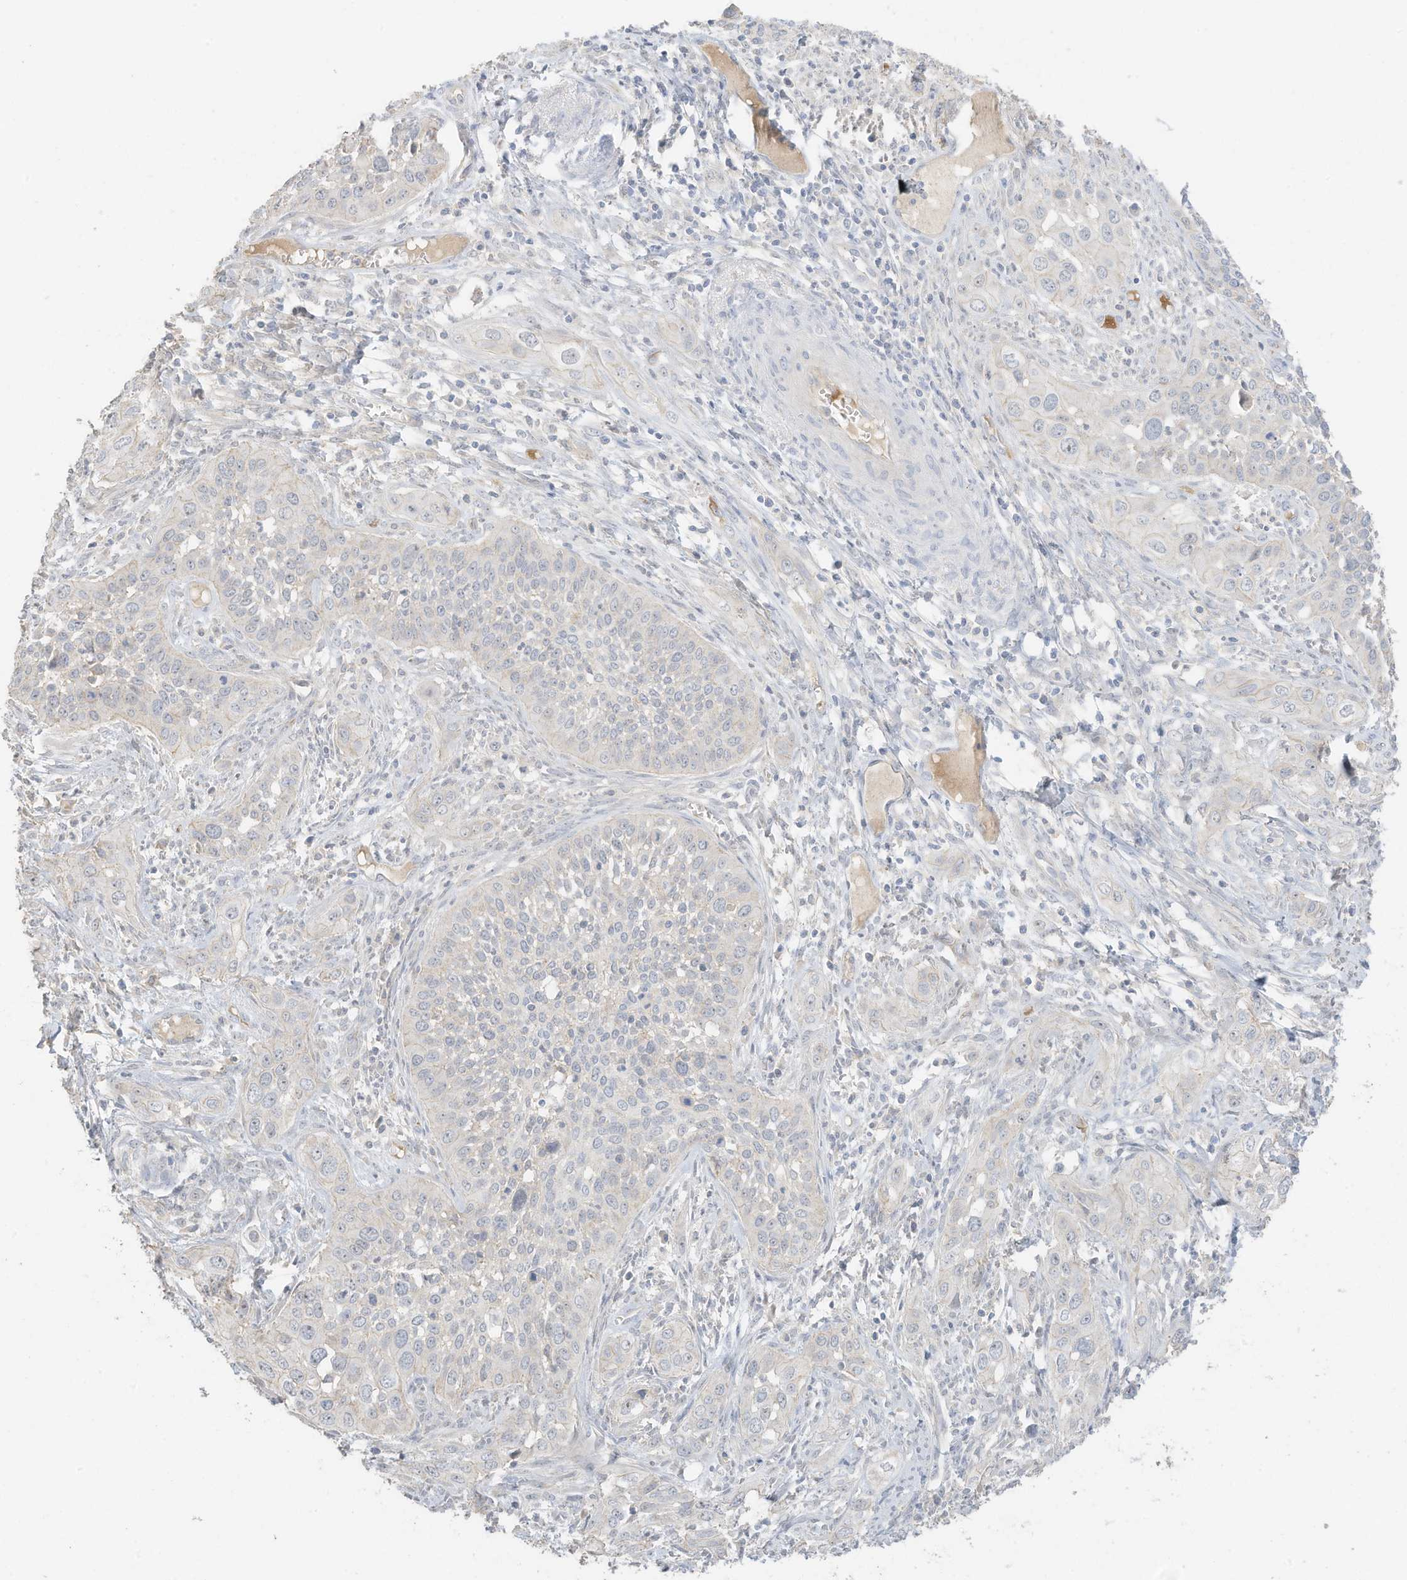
{"staining": {"intensity": "negative", "quantity": "none", "location": "none"}, "tissue": "cervical cancer", "cell_type": "Tumor cells", "image_type": "cancer", "snomed": [{"axis": "morphology", "description": "Squamous cell carcinoma, NOS"}, {"axis": "topography", "description": "Cervix"}], "caption": "IHC of cervical cancer reveals no expression in tumor cells. (DAB immunohistochemistry (IHC) with hematoxylin counter stain).", "gene": "ZBTB41", "patient": {"sex": "female", "age": 34}}